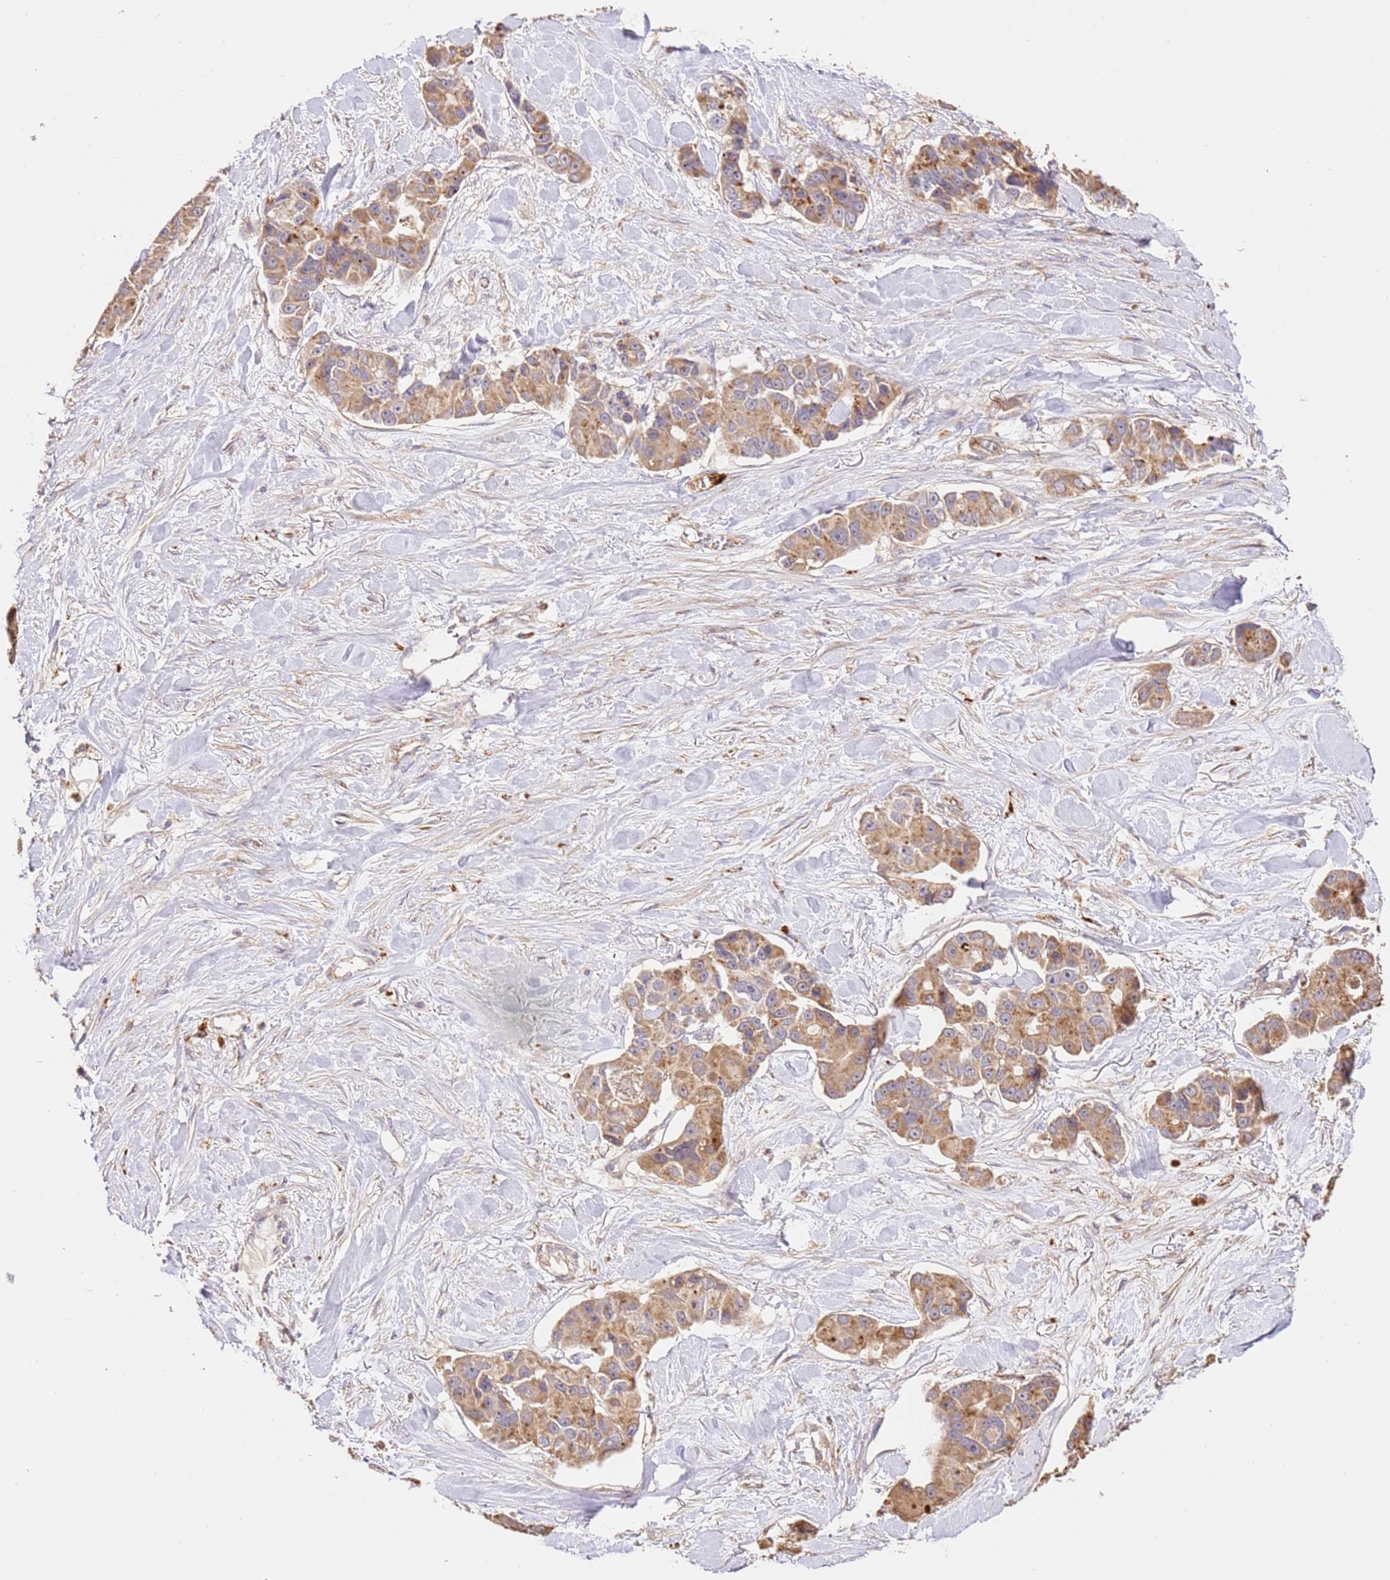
{"staining": {"intensity": "moderate", "quantity": ">75%", "location": "cytoplasmic/membranous"}, "tissue": "lung cancer", "cell_type": "Tumor cells", "image_type": "cancer", "snomed": [{"axis": "morphology", "description": "Adenocarcinoma, NOS"}, {"axis": "topography", "description": "Lung"}], "caption": "A high-resolution photomicrograph shows IHC staining of lung cancer (adenocarcinoma), which exhibits moderate cytoplasmic/membranous positivity in about >75% of tumor cells.", "gene": "CEP55", "patient": {"sex": "female", "age": 54}}